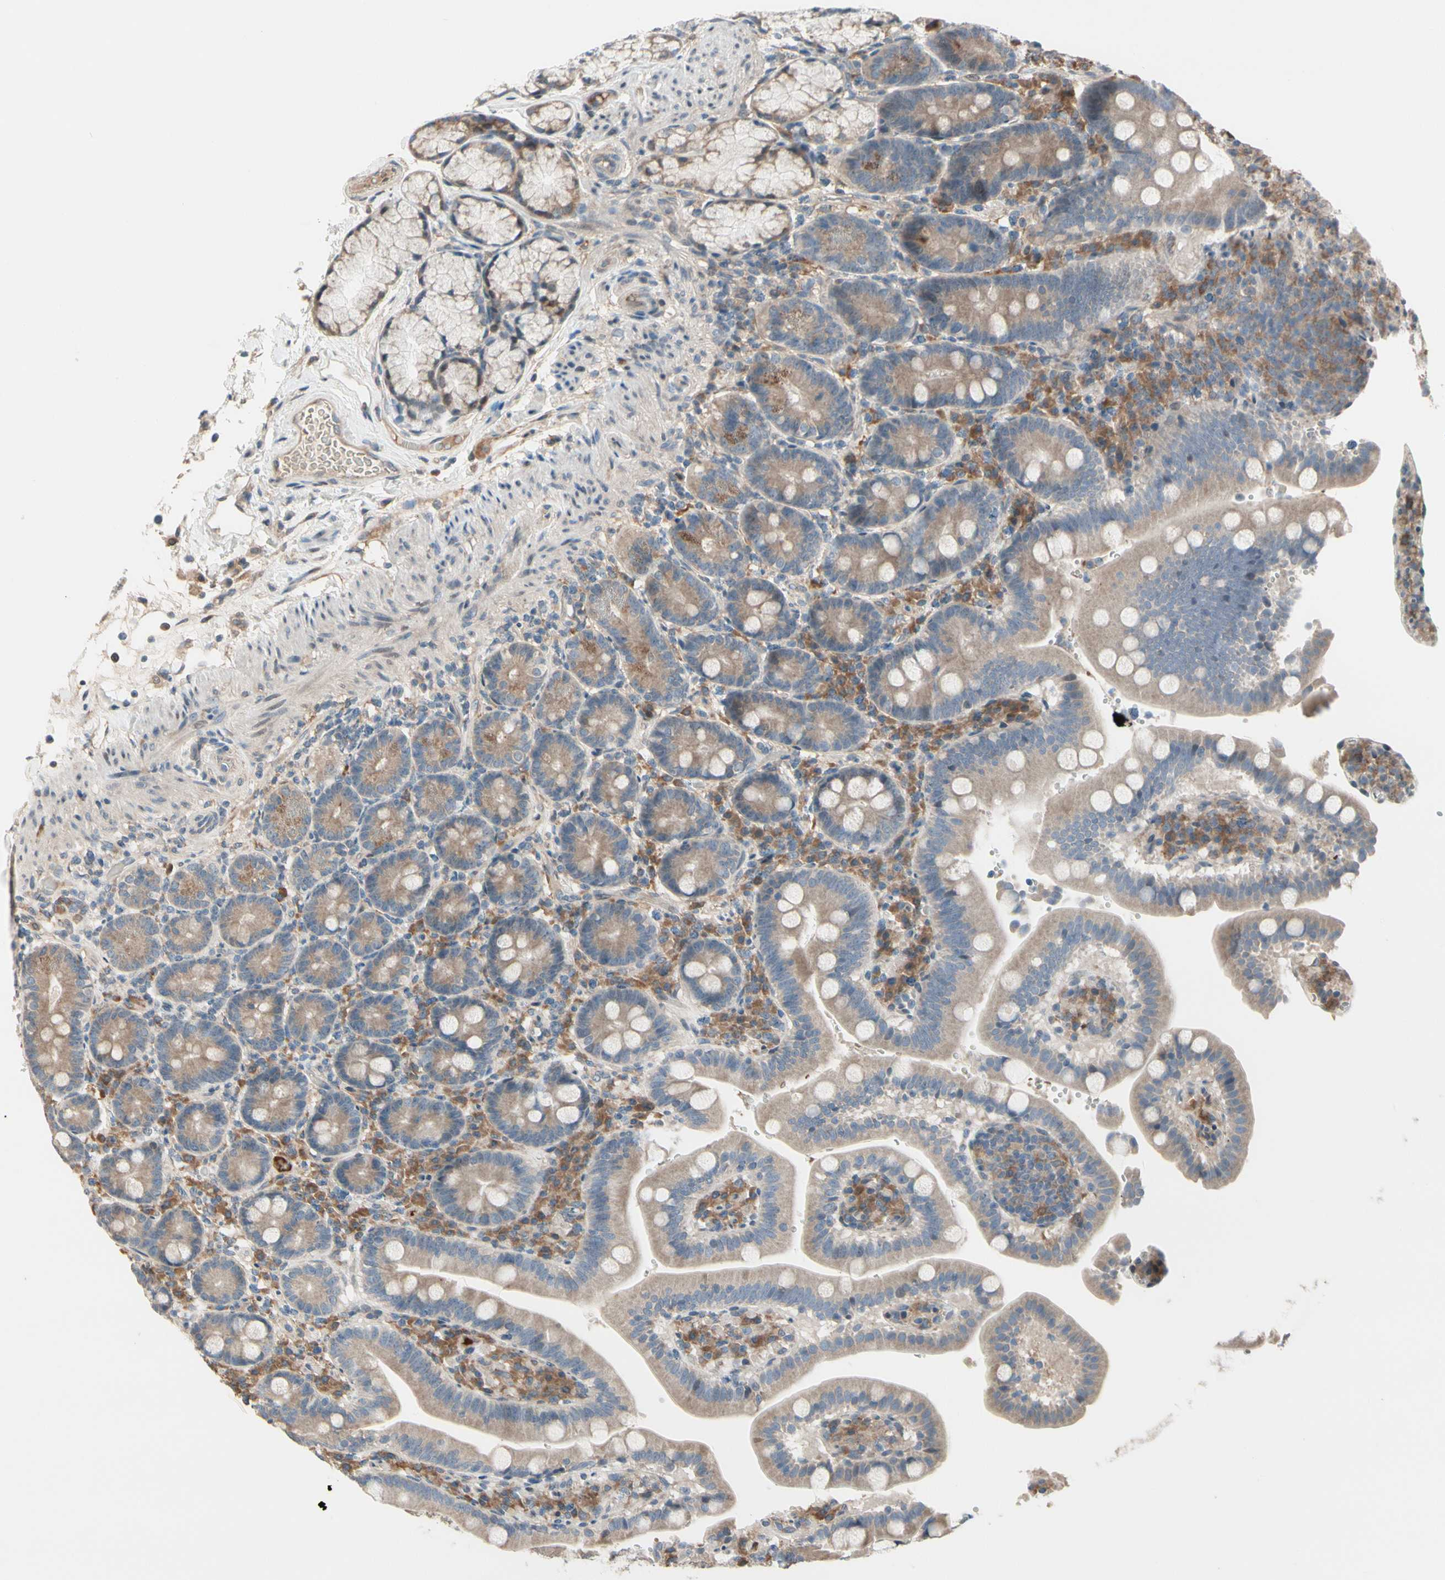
{"staining": {"intensity": "moderate", "quantity": ">75%", "location": "cytoplasmic/membranous"}, "tissue": "duodenum", "cell_type": "Glandular cells", "image_type": "normal", "snomed": [{"axis": "morphology", "description": "Normal tissue, NOS"}, {"axis": "topography", "description": "Small intestine, NOS"}], "caption": "Brown immunohistochemical staining in normal human duodenum exhibits moderate cytoplasmic/membranous positivity in about >75% of glandular cells. The protein is stained brown, and the nuclei are stained in blue (DAB IHC with brightfield microscopy, high magnification).", "gene": "SNX29", "patient": {"sex": "female", "age": 71}}